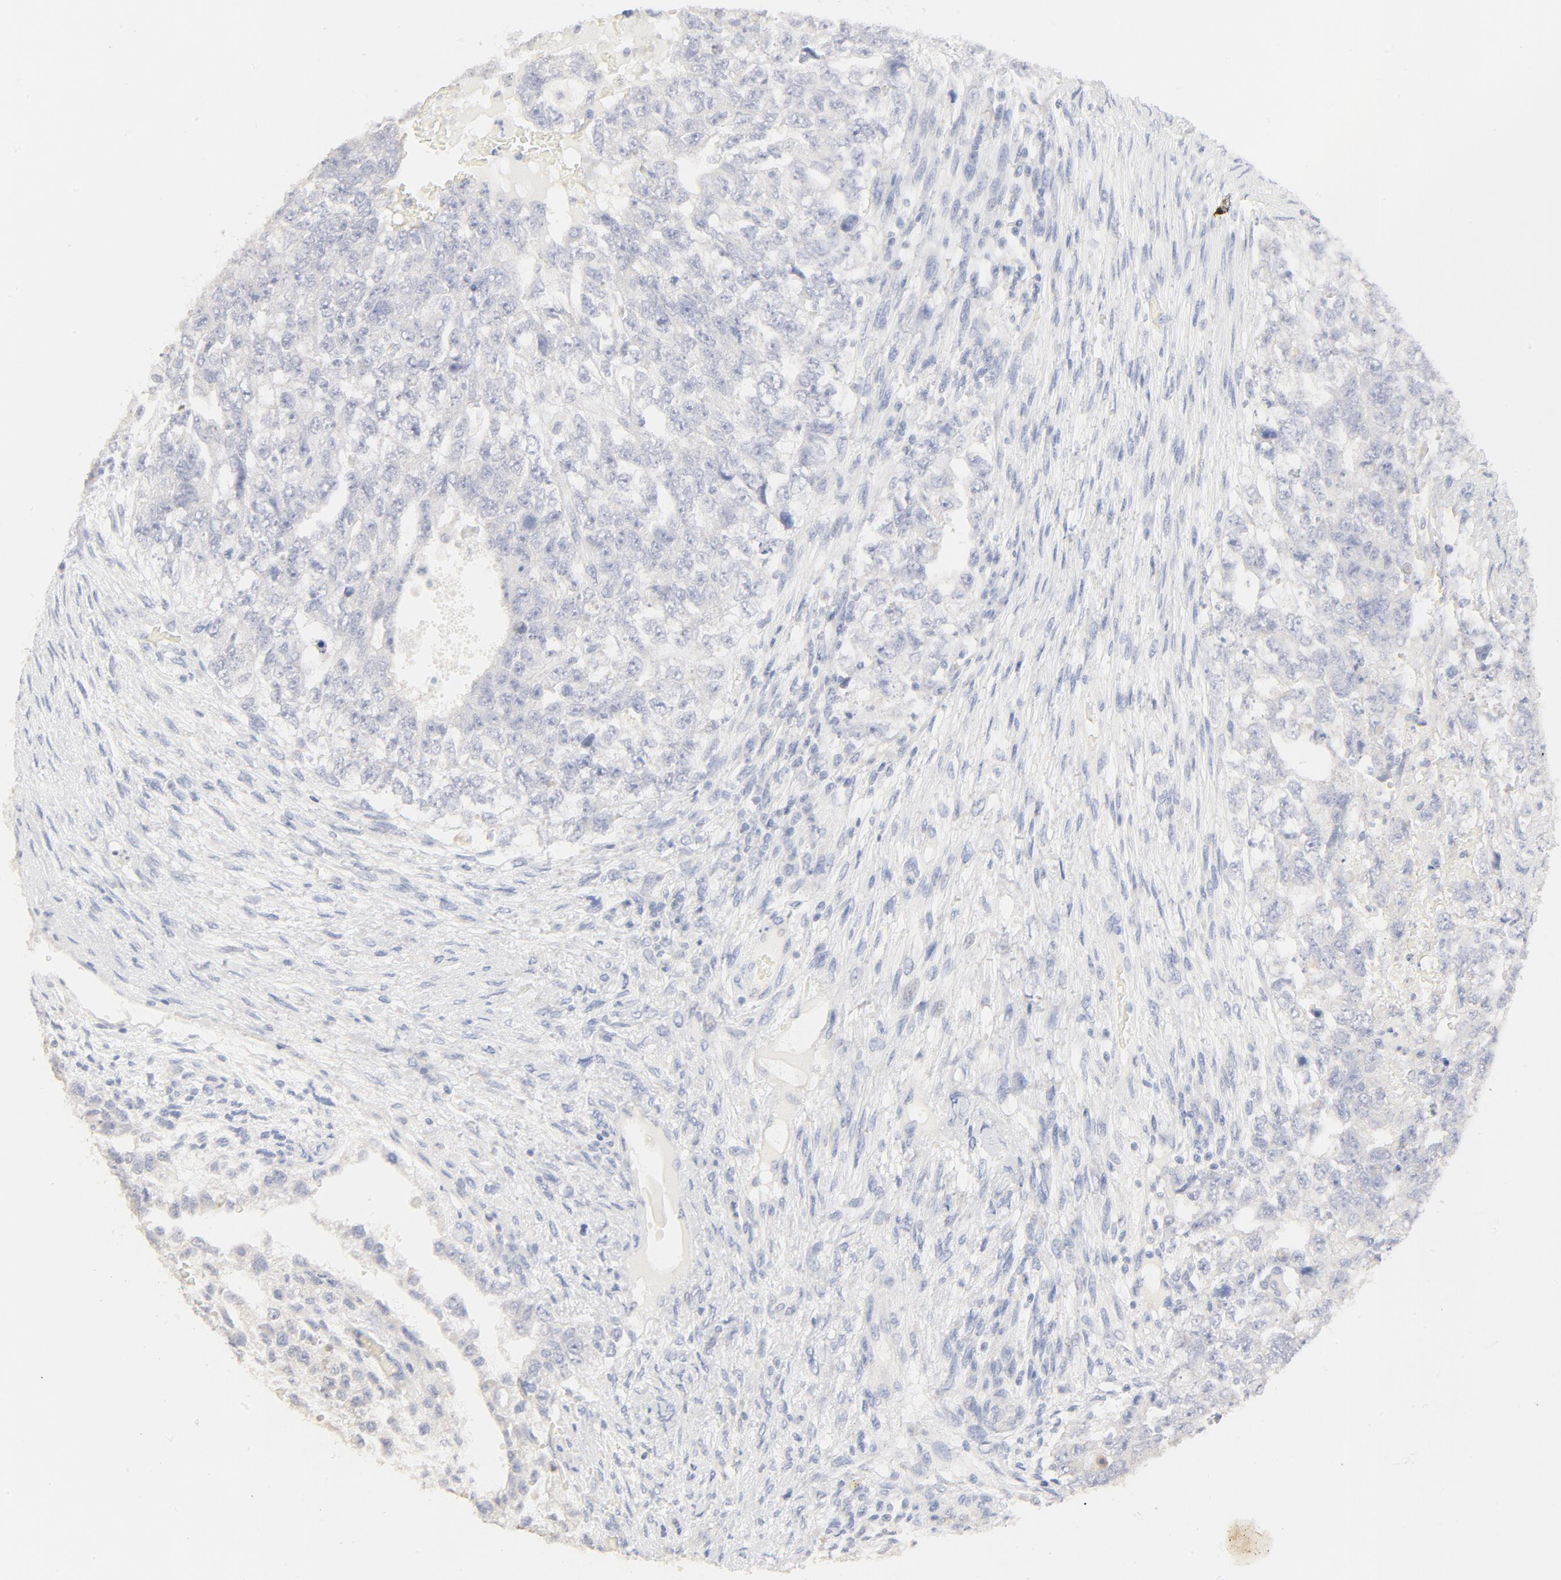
{"staining": {"intensity": "negative", "quantity": "none", "location": "none"}, "tissue": "testis cancer", "cell_type": "Tumor cells", "image_type": "cancer", "snomed": [{"axis": "morphology", "description": "Carcinoma, Embryonal, NOS"}, {"axis": "topography", "description": "Testis"}], "caption": "This is an IHC histopathology image of testis embryonal carcinoma. There is no expression in tumor cells.", "gene": "FCGBP", "patient": {"sex": "male", "age": 36}}